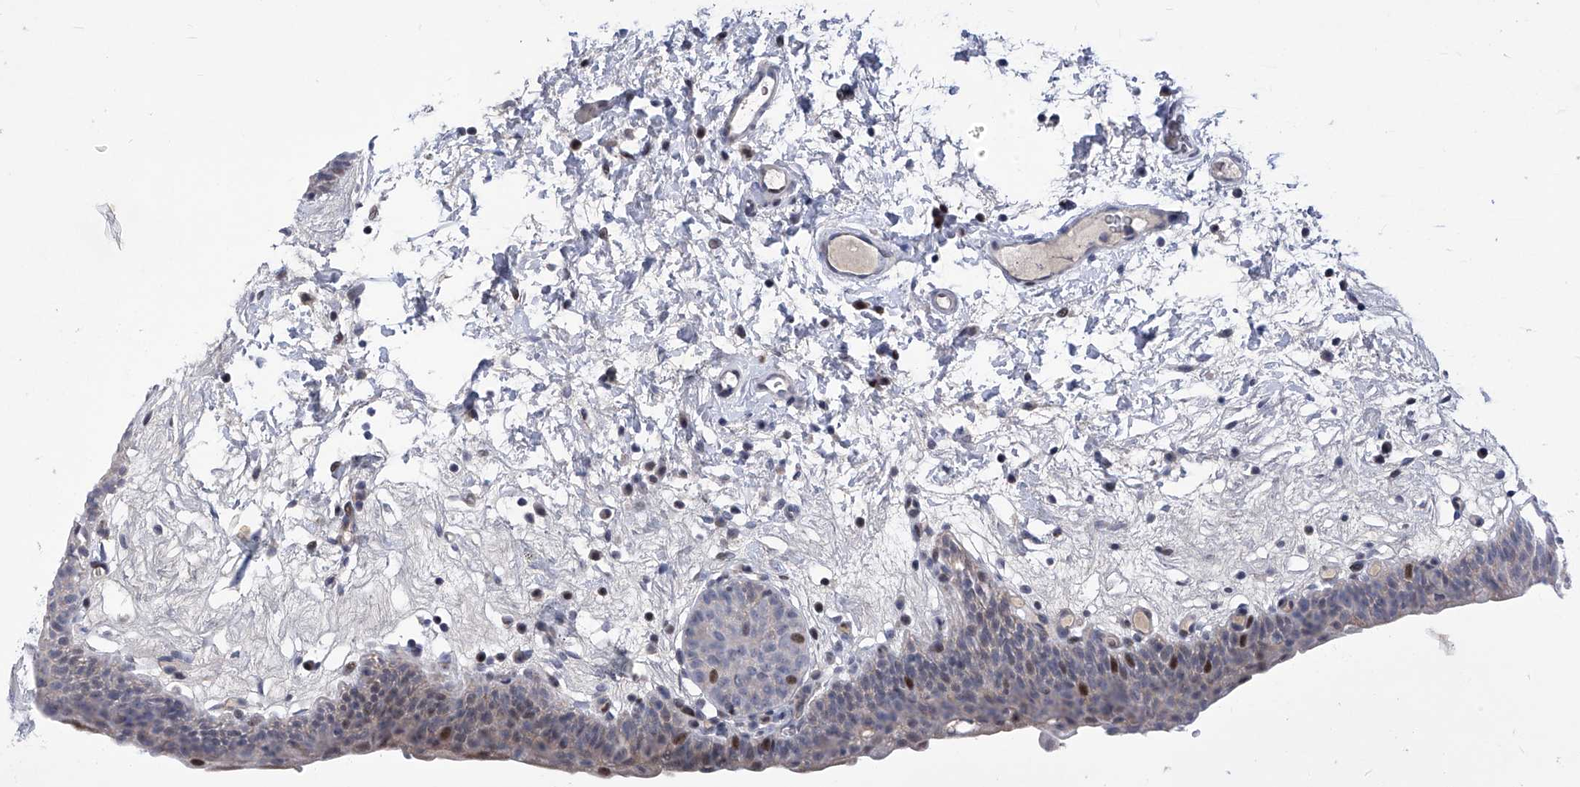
{"staining": {"intensity": "moderate", "quantity": "<25%", "location": "nuclear"}, "tissue": "urinary bladder", "cell_type": "Urothelial cells", "image_type": "normal", "snomed": [{"axis": "morphology", "description": "Normal tissue, NOS"}, {"axis": "topography", "description": "Urinary bladder"}], "caption": "Human urinary bladder stained for a protein (brown) reveals moderate nuclear positive expression in about <25% of urothelial cells.", "gene": "NUFIP1", "patient": {"sex": "male", "age": 83}}